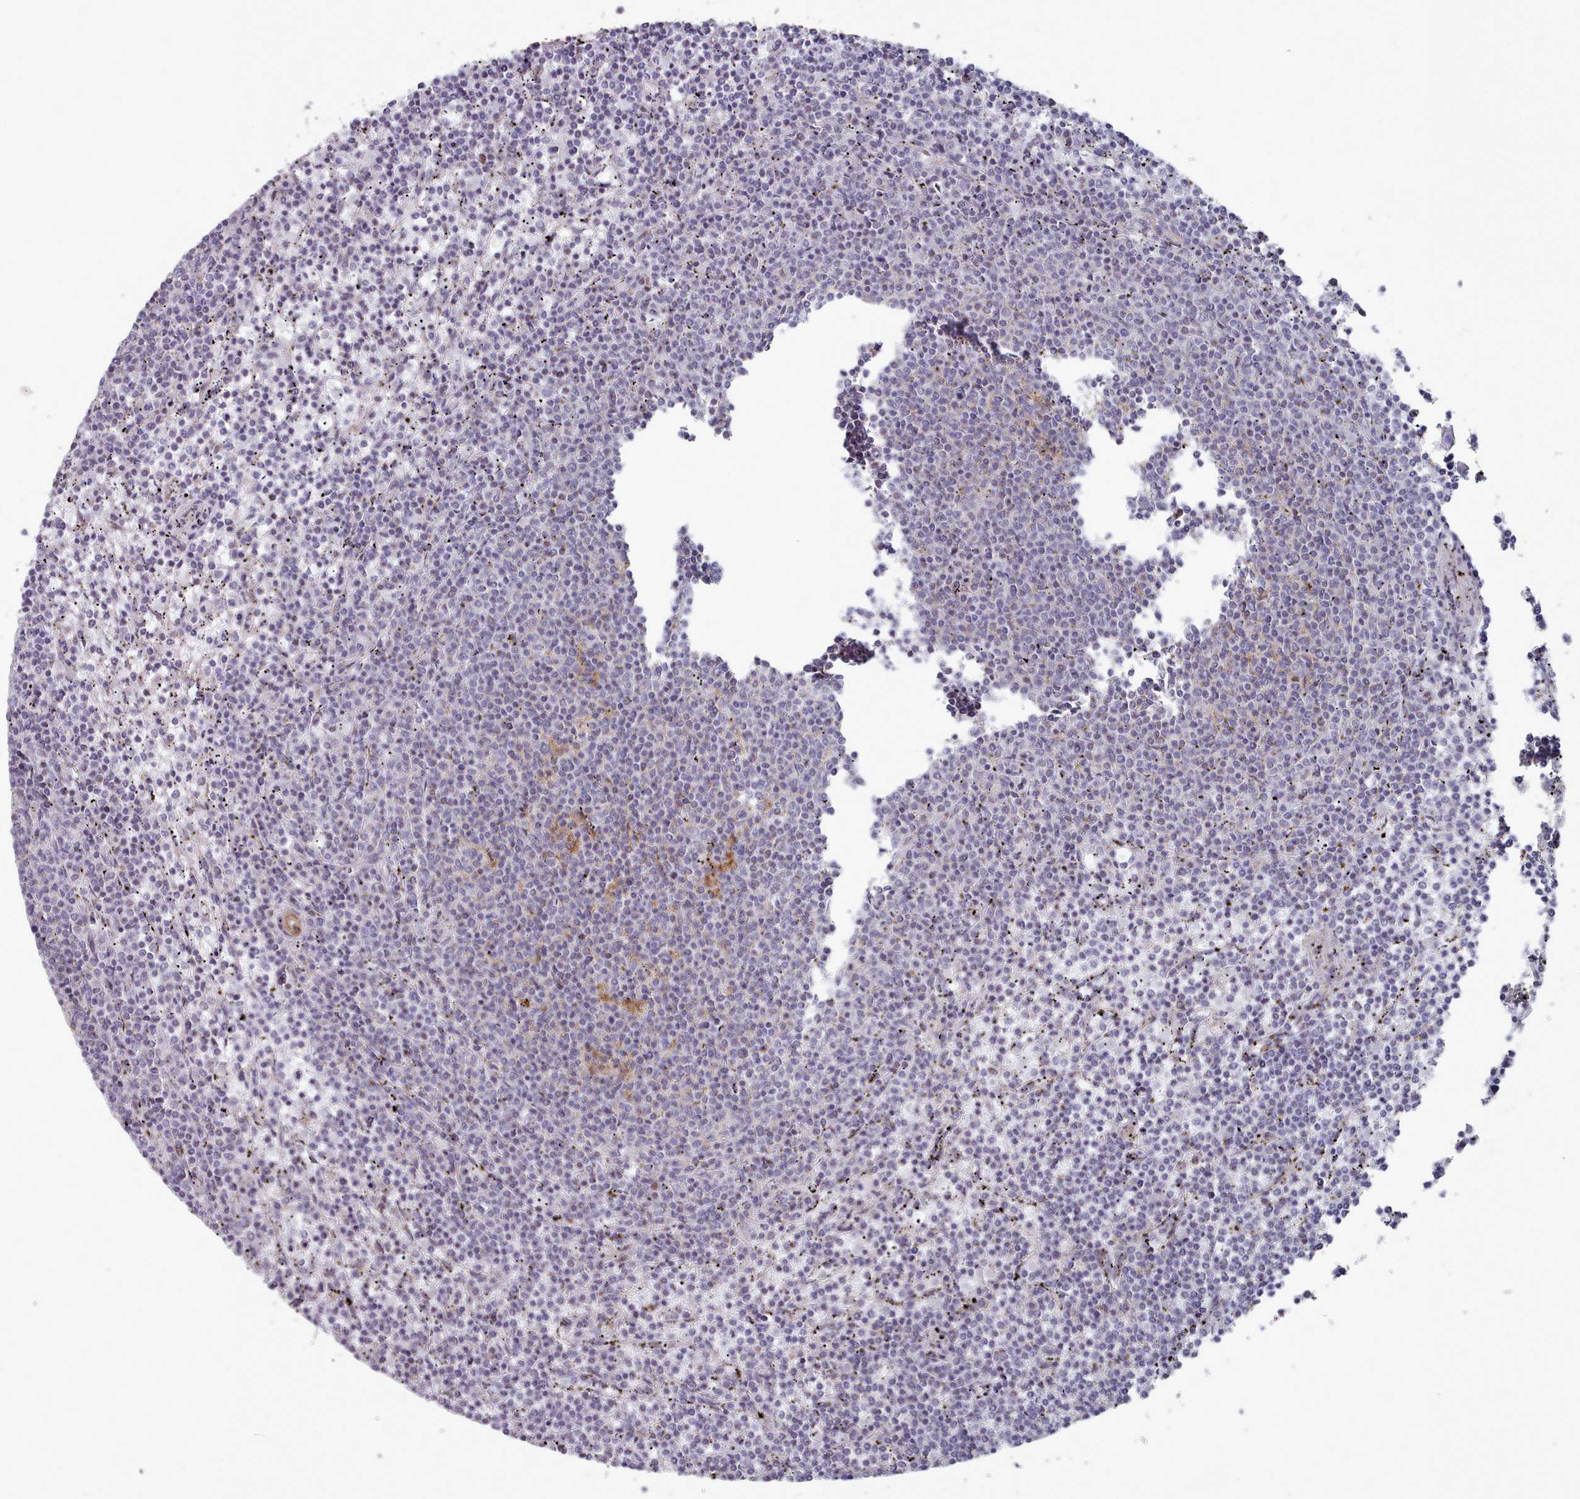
{"staining": {"intensity": "negative", "quantity": "none", "location": "none"}, "tissue": "lymphoma", "cell_type": "Tumor cells", "image_type": "cancer", "snomed": [{"axis": "morphology", "description": "Malignant lymphoma, non-Hodgkin's type, Low grade"}, {"axis": "topography", "description": "Spleen"}], "caption": "A histopathology image of lymphoma stained for a protein exhibits no brown staining in tumor cells.", "gene": "TRARG1", "patient": {"sex": "female", "age": 50}}